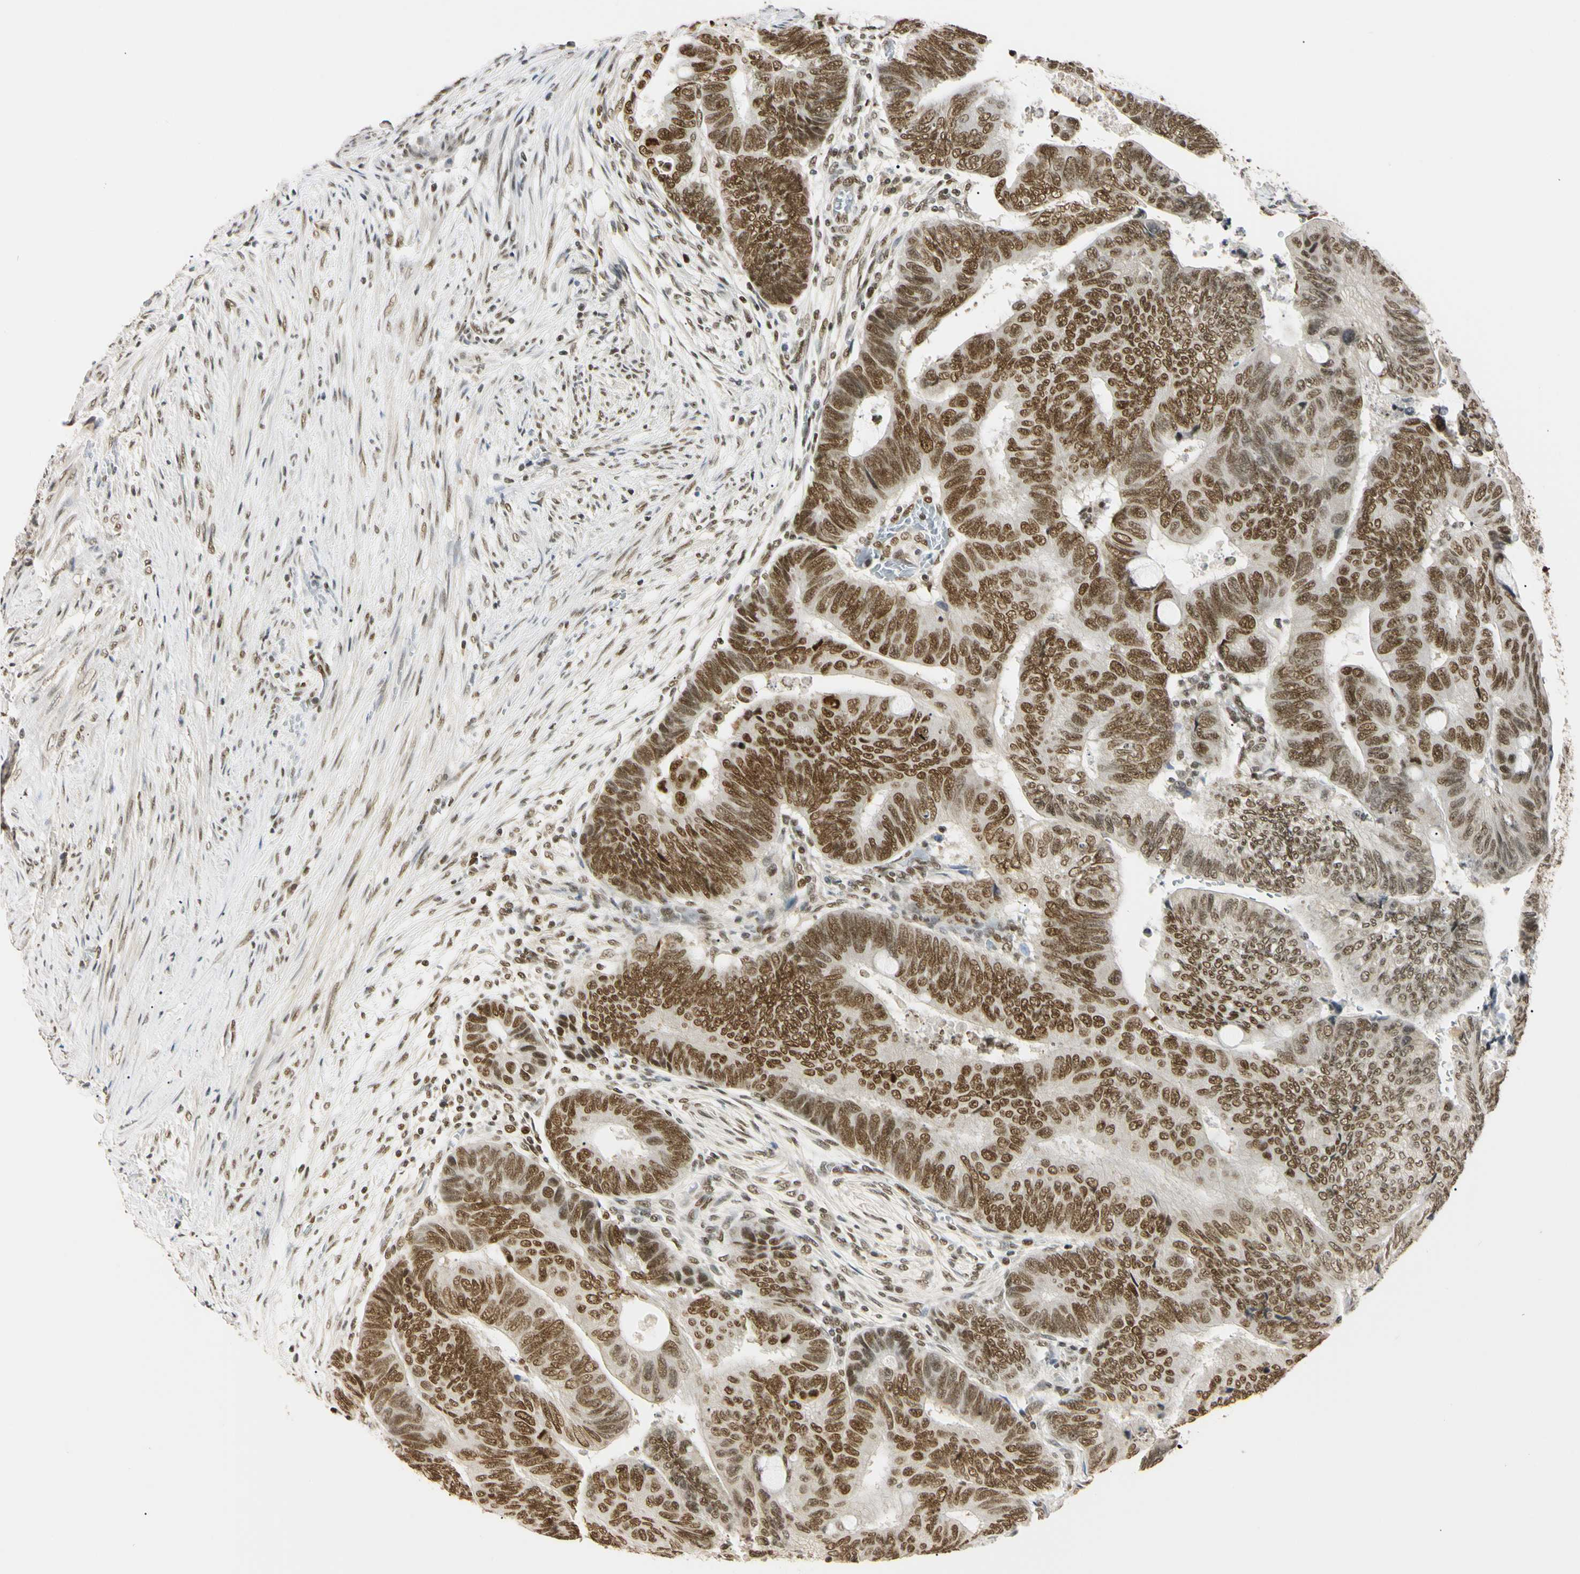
{"staining": {"intensity": "strong", "quantity": ">75%", "location": "nuclear"}, "tissue": "colorectal cancer", "cell_type": "Tumor cells", "image_type": "cancer", "snomed": [{"axis": "morphology", "description": "Normal tissue, NOS"}, {"axis": "morphology", "description": "Adenocarcinoma, NOS"}, {"axis": "topography", "description": "Rectum"}, {"axis": "topography", "description": "Peripheral nerve tissue"}], "caption": "Strong nuclear protein positivity is appreciated in approximately >75% of tumor cells in adenocarcinoma (colorectal). (Stains: DAB (3,3'-diaminobenzidine) in brown, nuclei in blue, Microscopy: brightfield microscopy at high magnification).", "gene": "SMARCA5", "patient": {"sex": "male", "age": 92}}